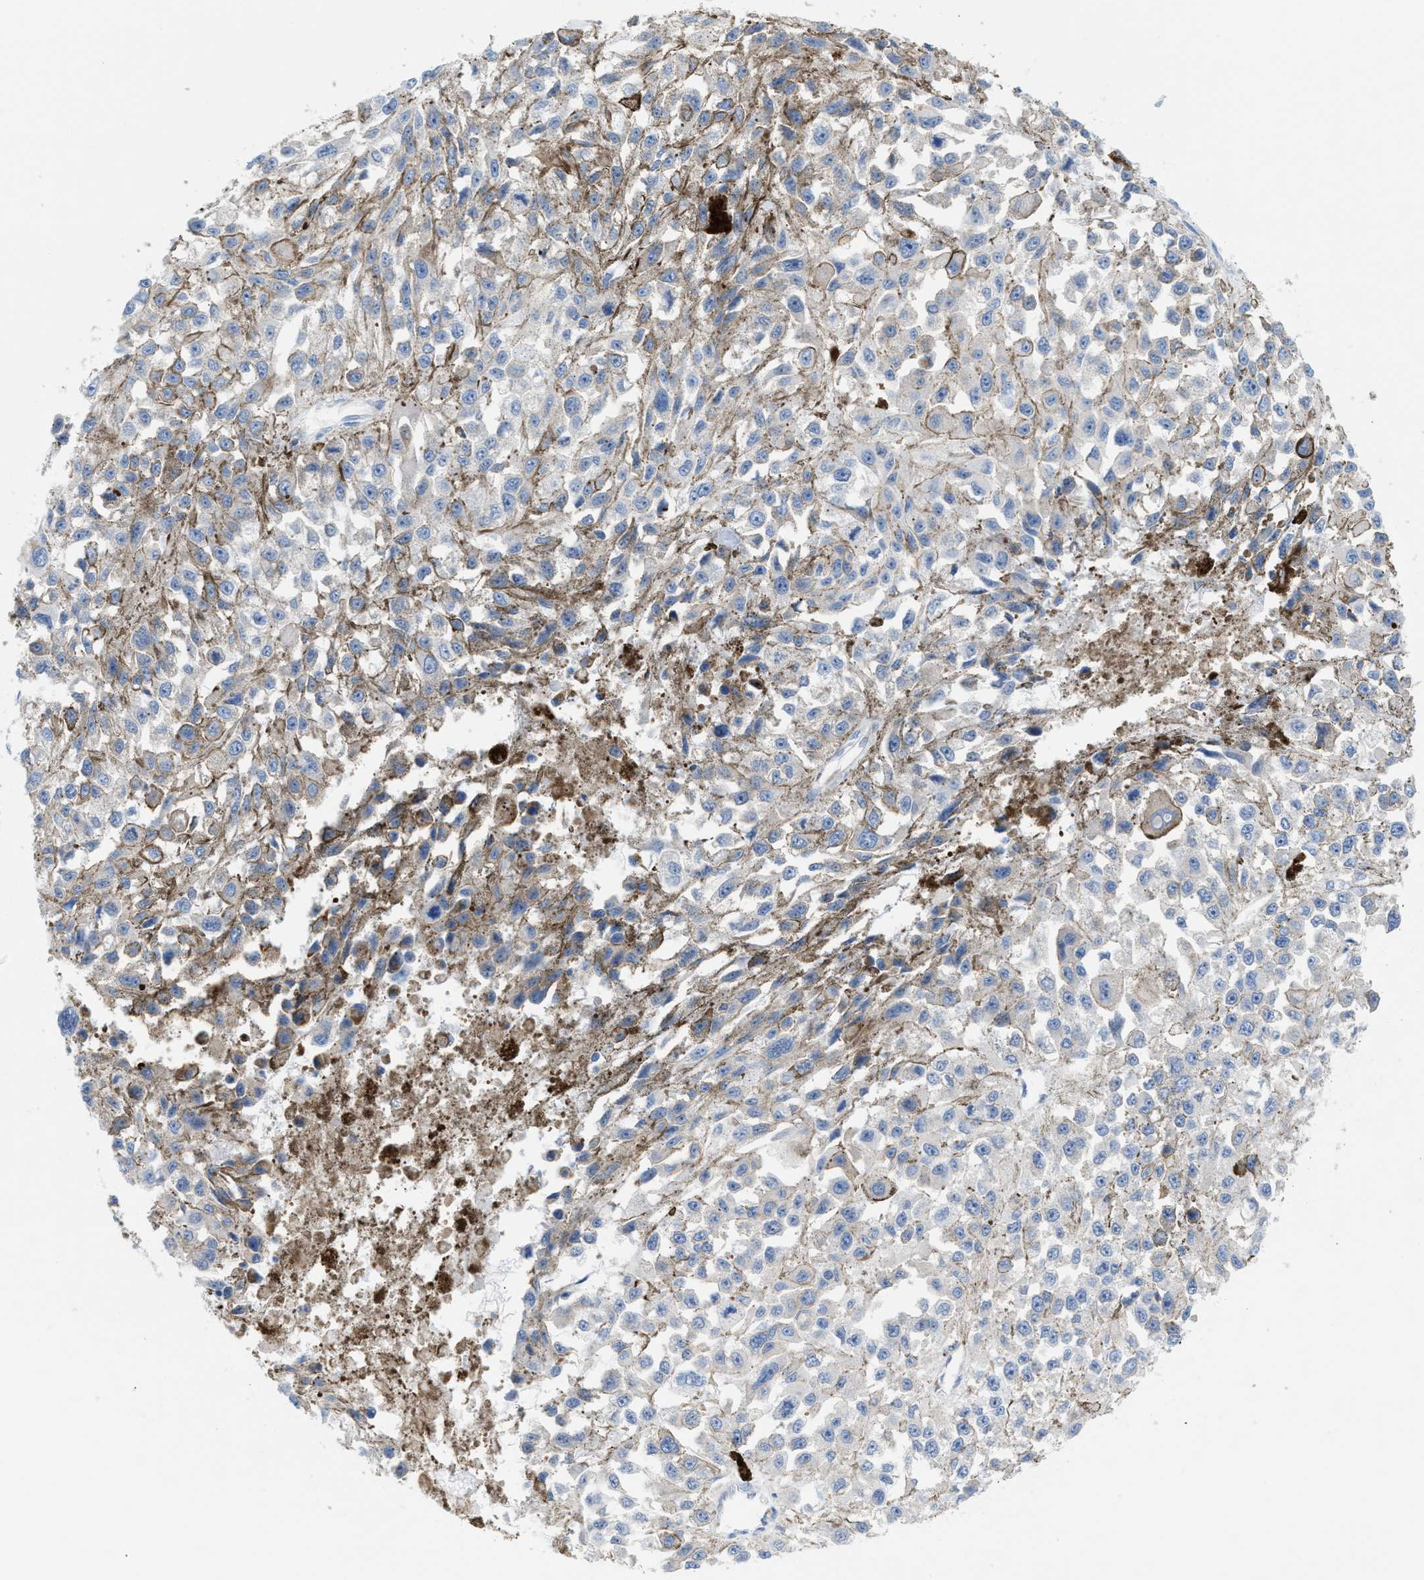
{"staining": {"intensity": "negative", "quantity": "none", "location": "none"}, "tissue": "melanoma", "cell_type": "Tumor cells", "image_type": "cancer", "snomed": [{"axis": "morphology", "description": "Malignant melanoma, Metastatic site"}, {"axis": "topography", "description": "Lymph node"}], "caption": "An IHC photomicrograph of melanoma is shown. There is no staining in tumor cells of melanoma.", "gene": "IL16", "patient": {"sex": "male", "age": 59}}